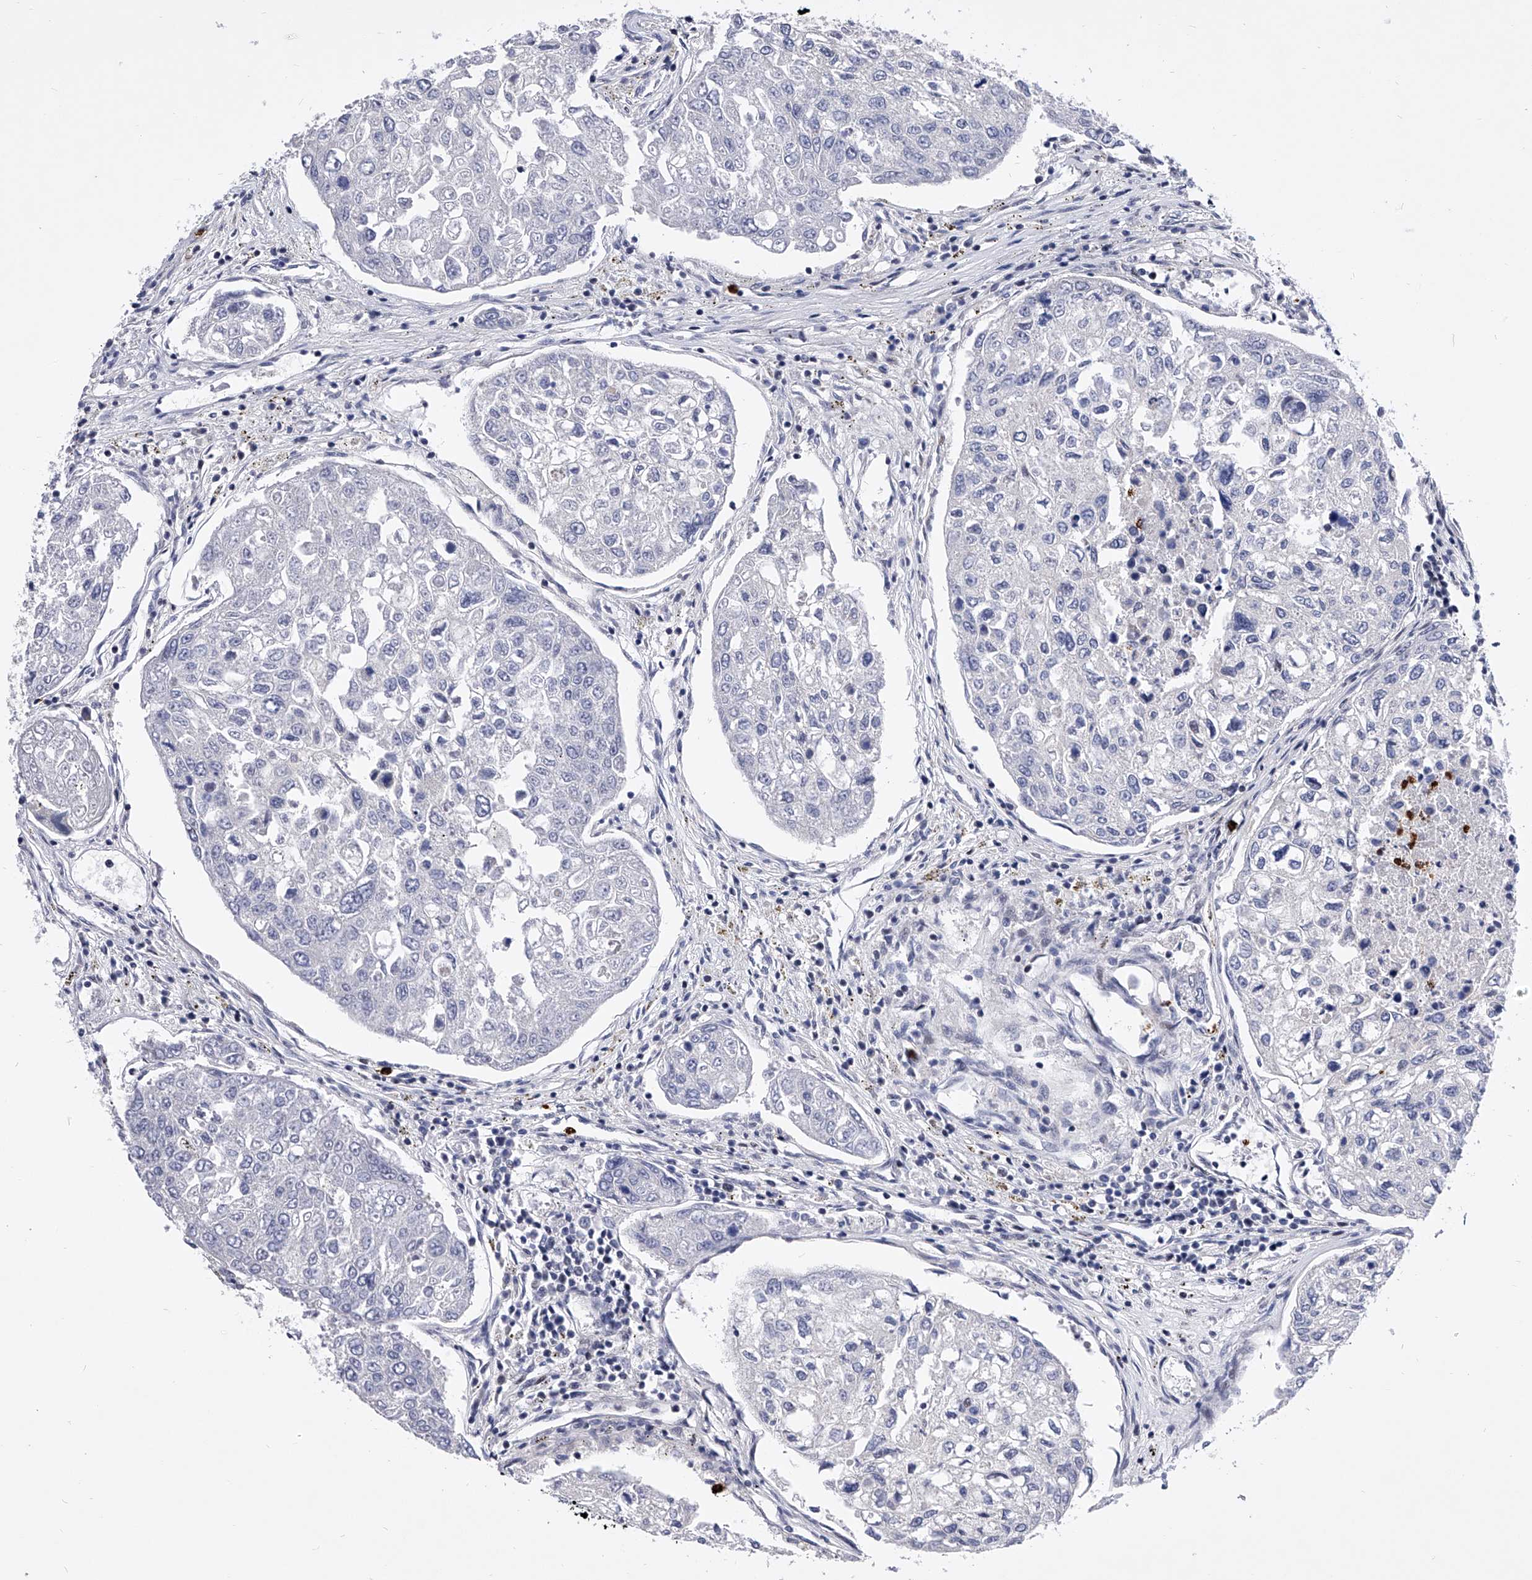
{"staining": {"intensity": "negative", "quantity": "none", "location": "none"}, "tissue": "urothelial cancer", "cell_type": "Tumor cells", "image_type": "cancer", "snomed": [{"axis": "morphology", "description": "Urothelial carcinoma, High grade"}, {"axis": "topography", "description": "Lymph node"}, {"axis": "topography", "description": "Urinary bladder"}], "caption": "Tumor cells show no significant protein positivity in urothelial cancer. The staining is performed using DAB (3,3'-diaminobenzidine) brown chromogen with nuclei counter-stained in using hematoxylin.", "gene": "TESK2", "patient": {"sex": "male", "age": 51}}